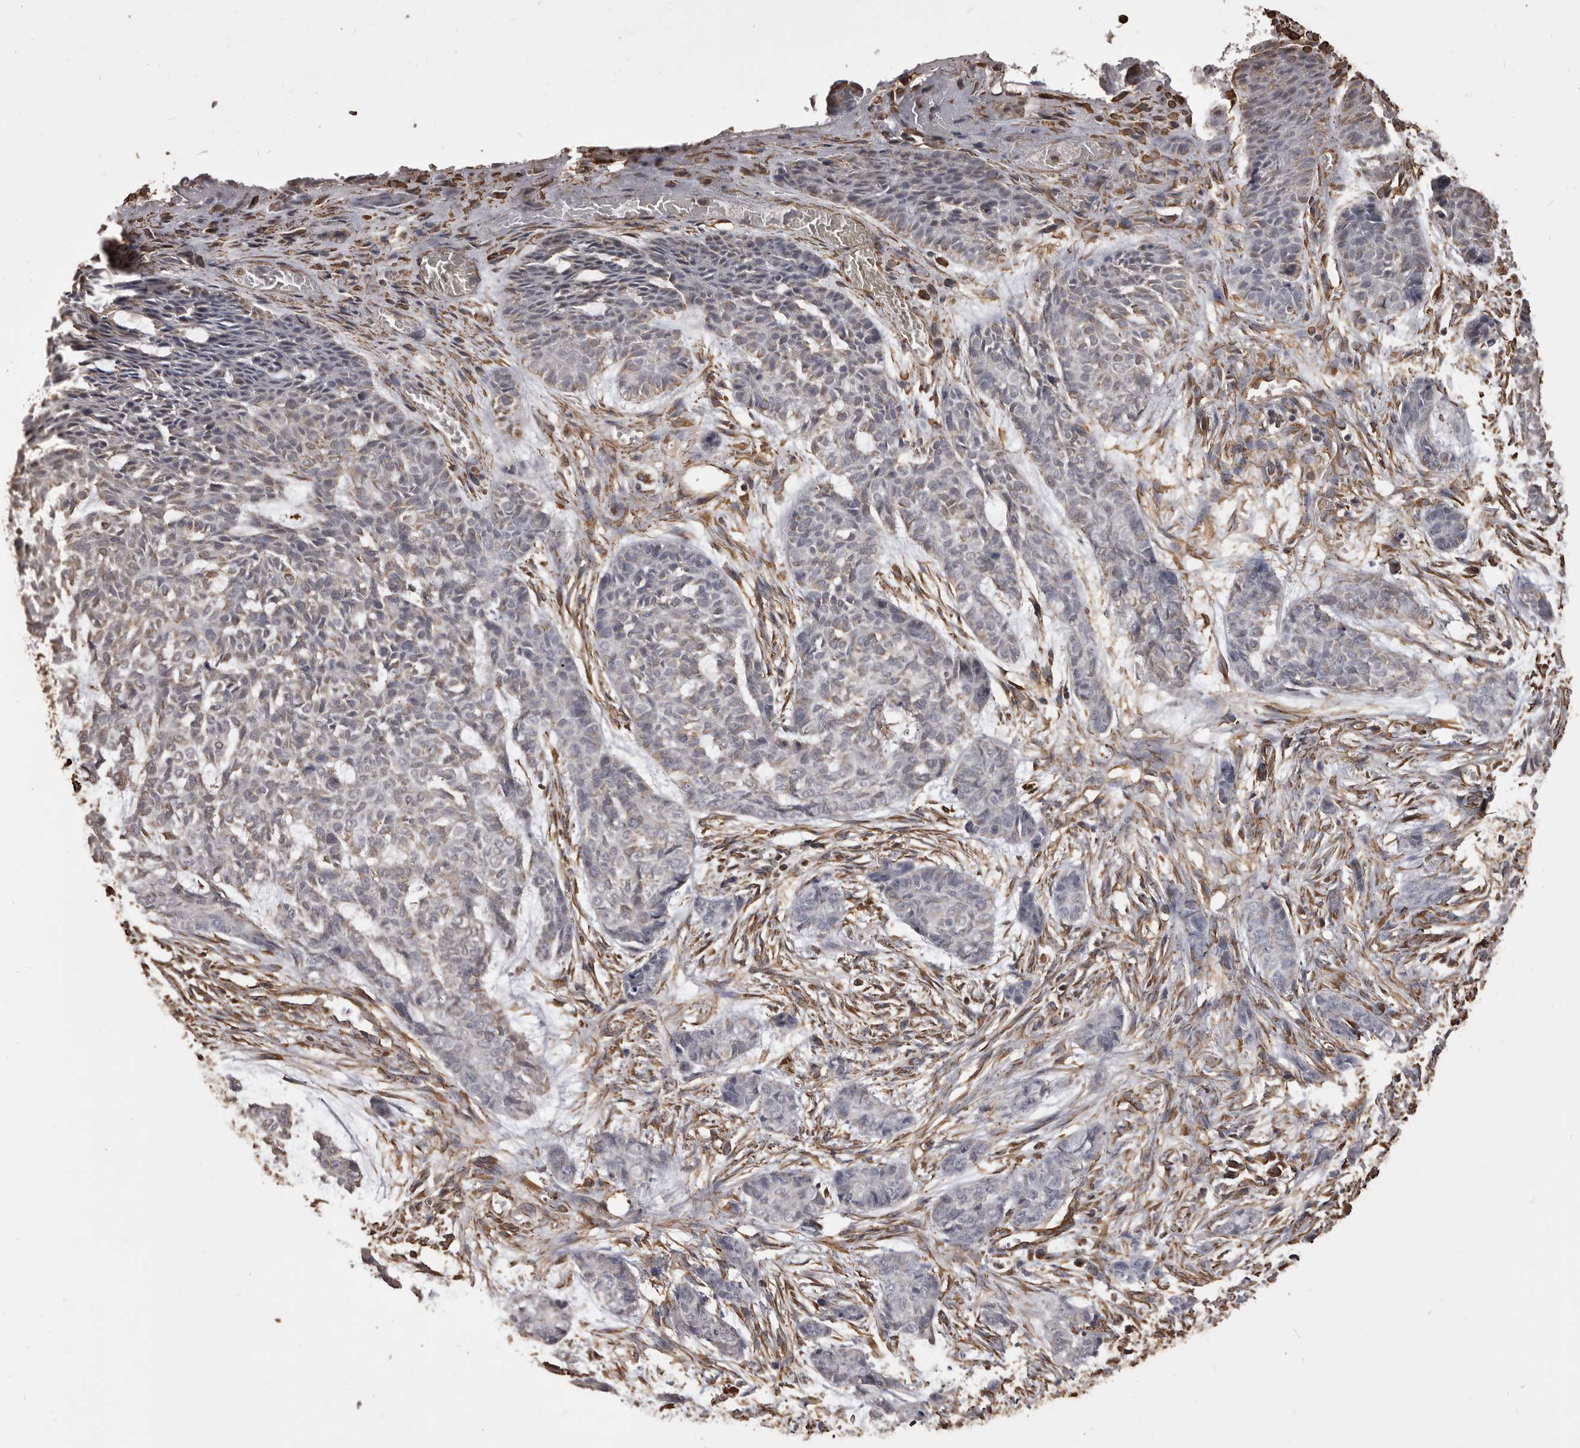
{"staining": {"intensity": "weak", "quantity": "<25%", "location": "cytoplasmic/membranous"}, "tissue": "skin cancer", "cell_type": "Tumor cells", "image_type": "cancer", "snomed": [{"axis": "morphology", "description": "Basal cell carcinoma"}, {"axis": "topography", "description": "Skin"}], "caption": "Human skin basal cell carcinoma stained for a protein using immunohistochemistry (IHC) demonstrates no expression in tumor cells.", "gene": "MTURN", "patient": {"sex": "female", "age": 64}}